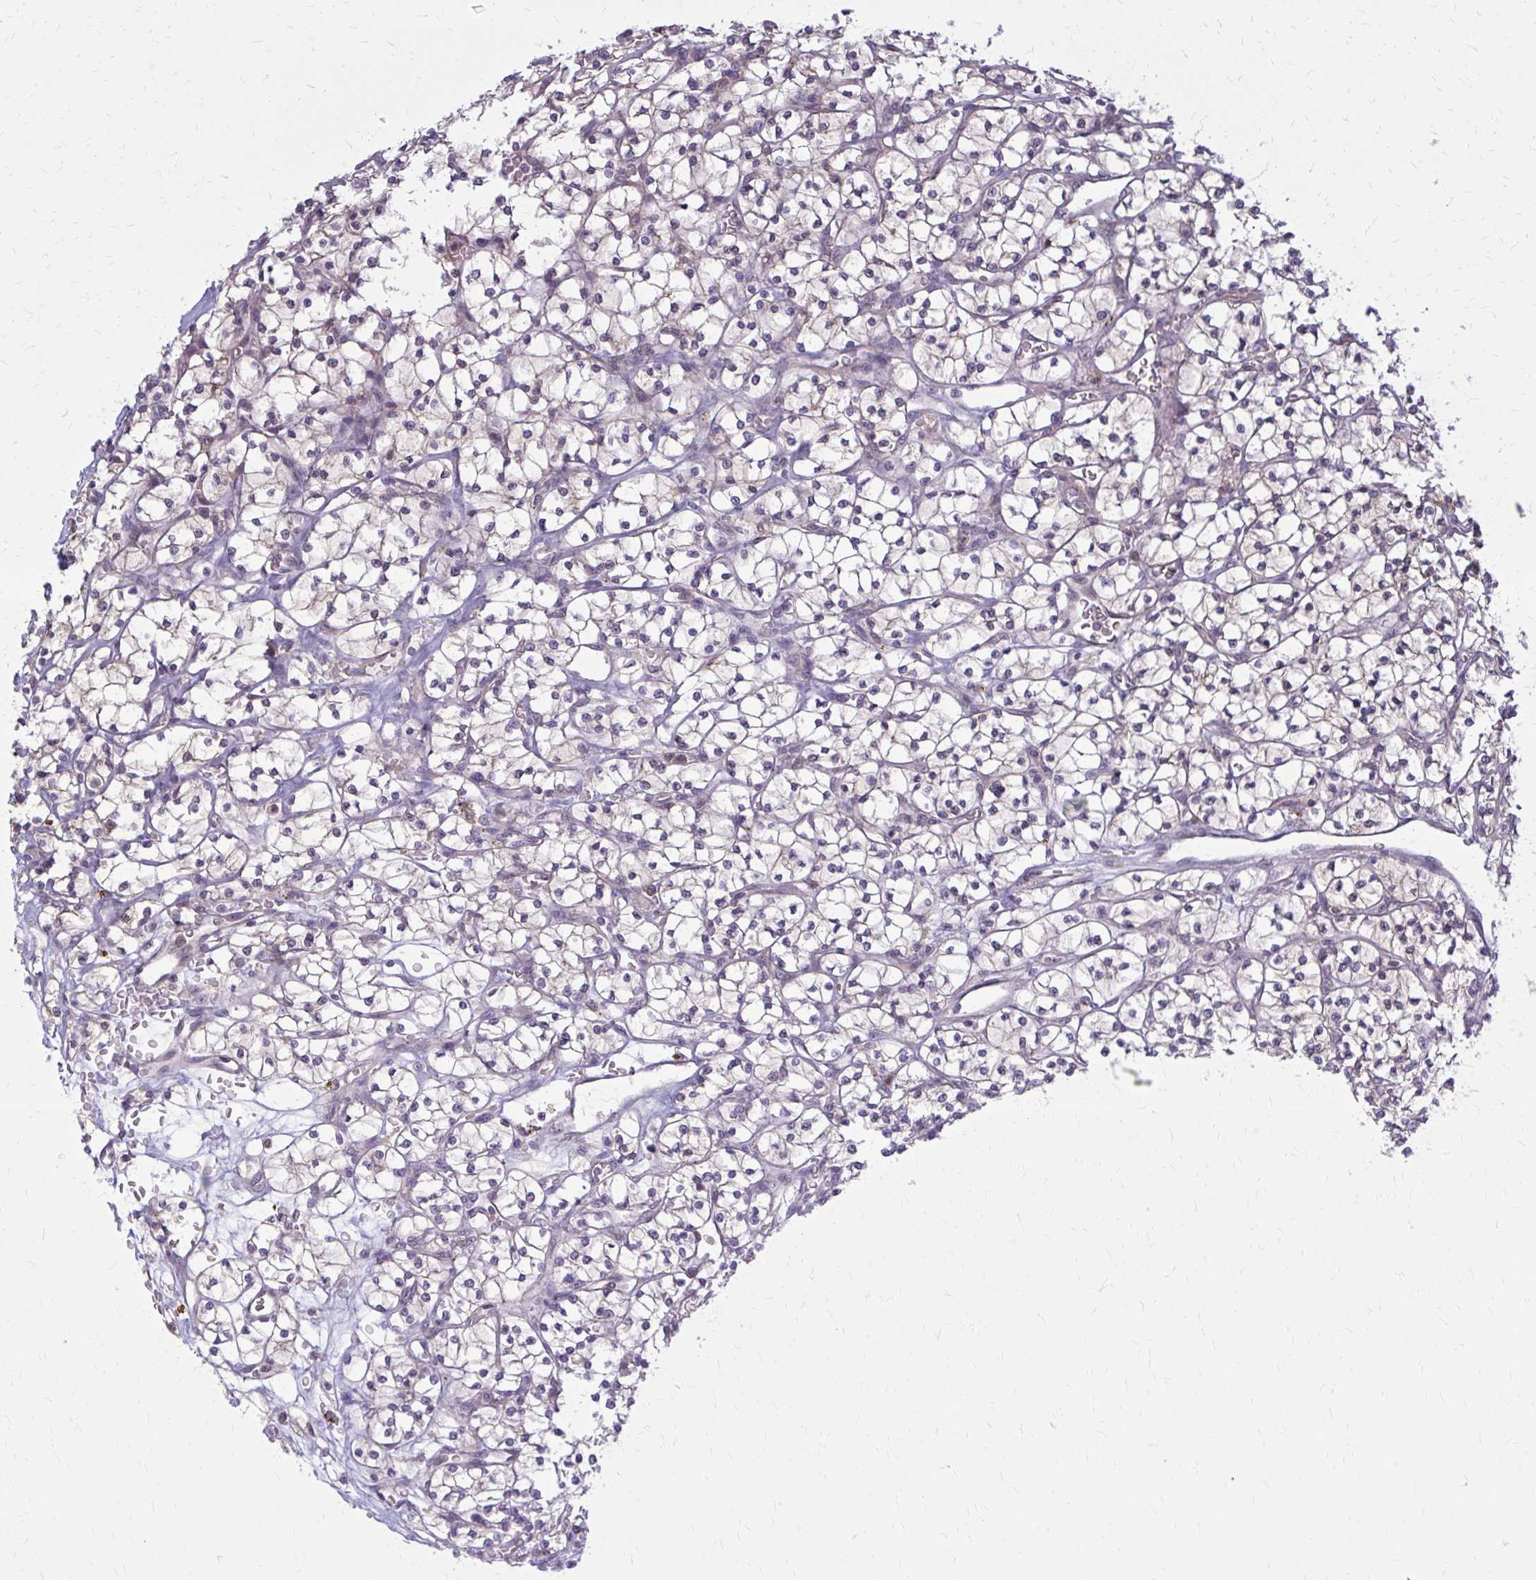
{"staining": {"intensity": "weak", "quantity": "<25%", "location": "cytoplasmic/membranous"}, "tissue": "renal cancer", "cell_type": "Tumor cells", "image_type": "cancer", "snomed": [{"axis": "morphology", "description": "Adenocarcinoma, NOS"}, {"axis": "topography", "description": "Kidney"}], "caption": "Immunohistochemistry image of renal cancer stained for a protein (brown), which demonstrates no staining in tumor cells. (Immunohistochemistry, brightfield microscopy, high magnification).", "gene": "DBI", "patient": {"sex": "female", "age": 64}}